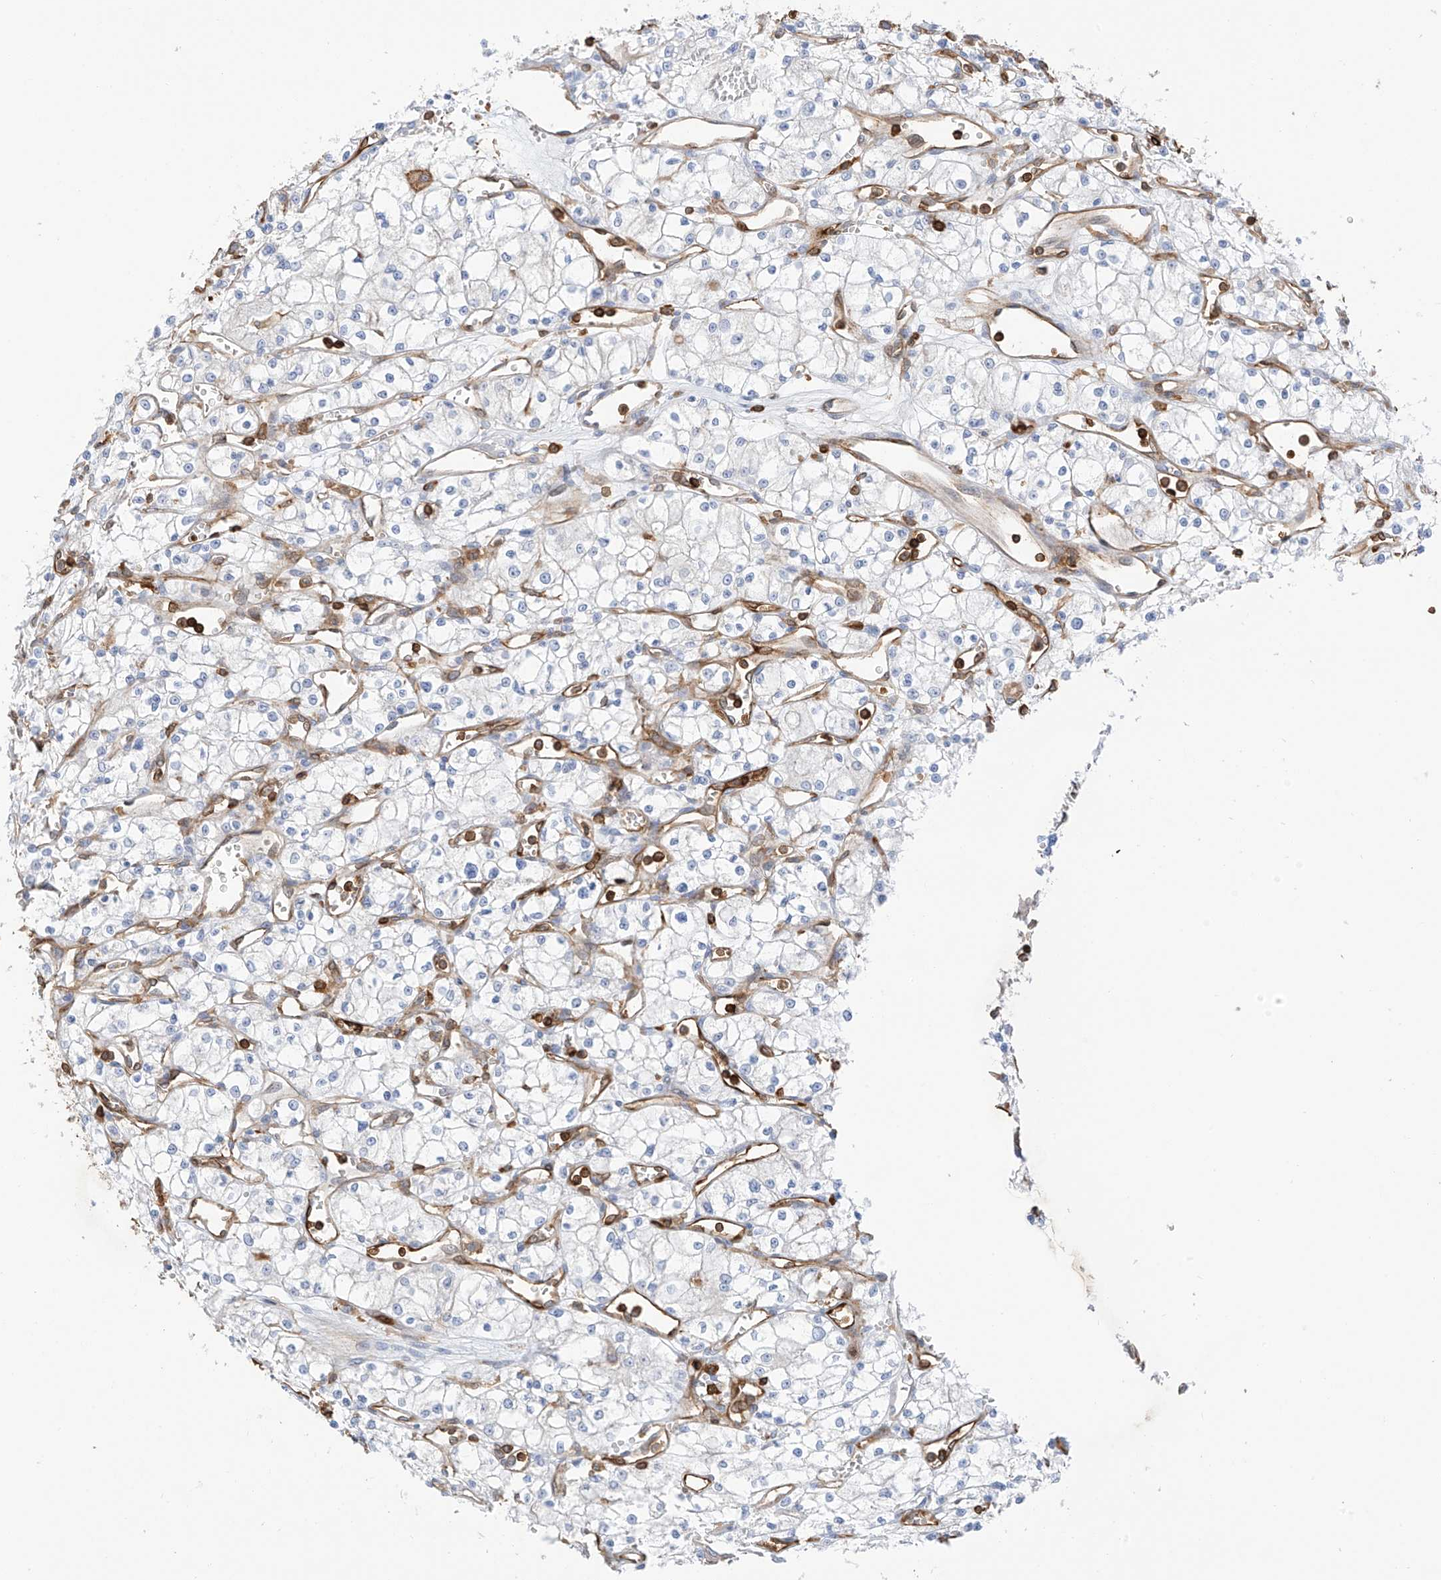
{"staining": {"intensity": "negative", "quantity": "none", "location": "none"}, "tissue": "renal cancer", "cell_type": "Tumor cells", "image_type": "cancer", "snomed": [{"axis": "morphology", "description": "Adenocarcinoma, NOS"}, {"axis": "topography", "description": "Kidney"}], "caption": "Adenocarcinoma (renal) stained for a protein using immunohistochemistry (IHC) reveals no staining tumor cells.", "gene": "ARHGAP25", "patient": {"sex": "male", "age": 59}}